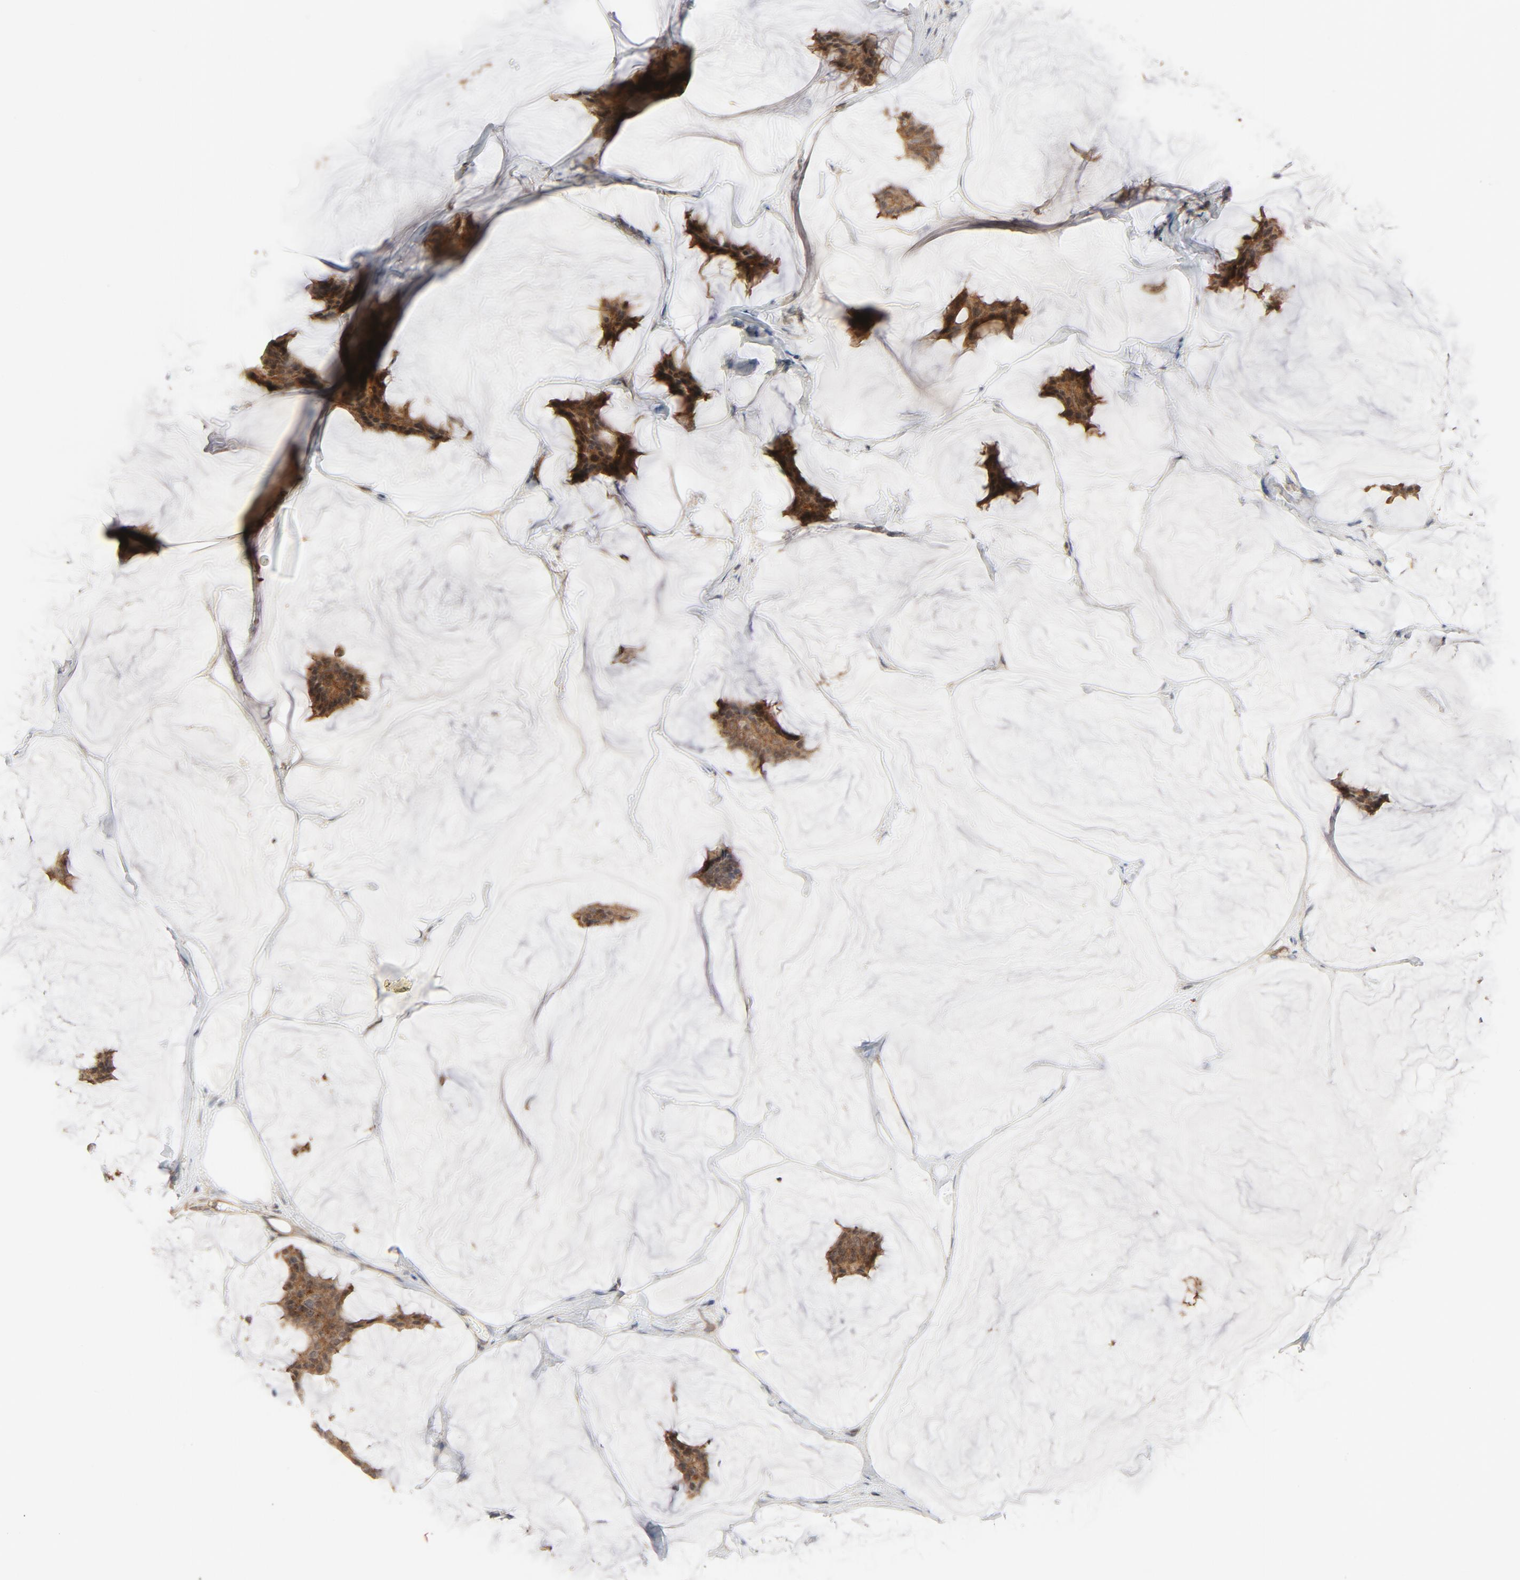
{"staining": {"intensity": "moderate", "quantity": ">75%", "location": "cytoplasmic/membranous"}, "tissue": "breast cancer", "cell_type": "Tumor cells", "image_type": "cancer", "snomed": [{"axis": "morphology", "description": "Duct carcinoma"}, {"axis": "topography", "description": "Breast"}], "caption": "Tumor cells show medium levels of moderate cytoplasmic/membranous expression in about >75% of cells in breast cancer (invasive ductal carcinoma).", "gene": "MAP2K7", "patient": {"sex": "female", "age": 93}}